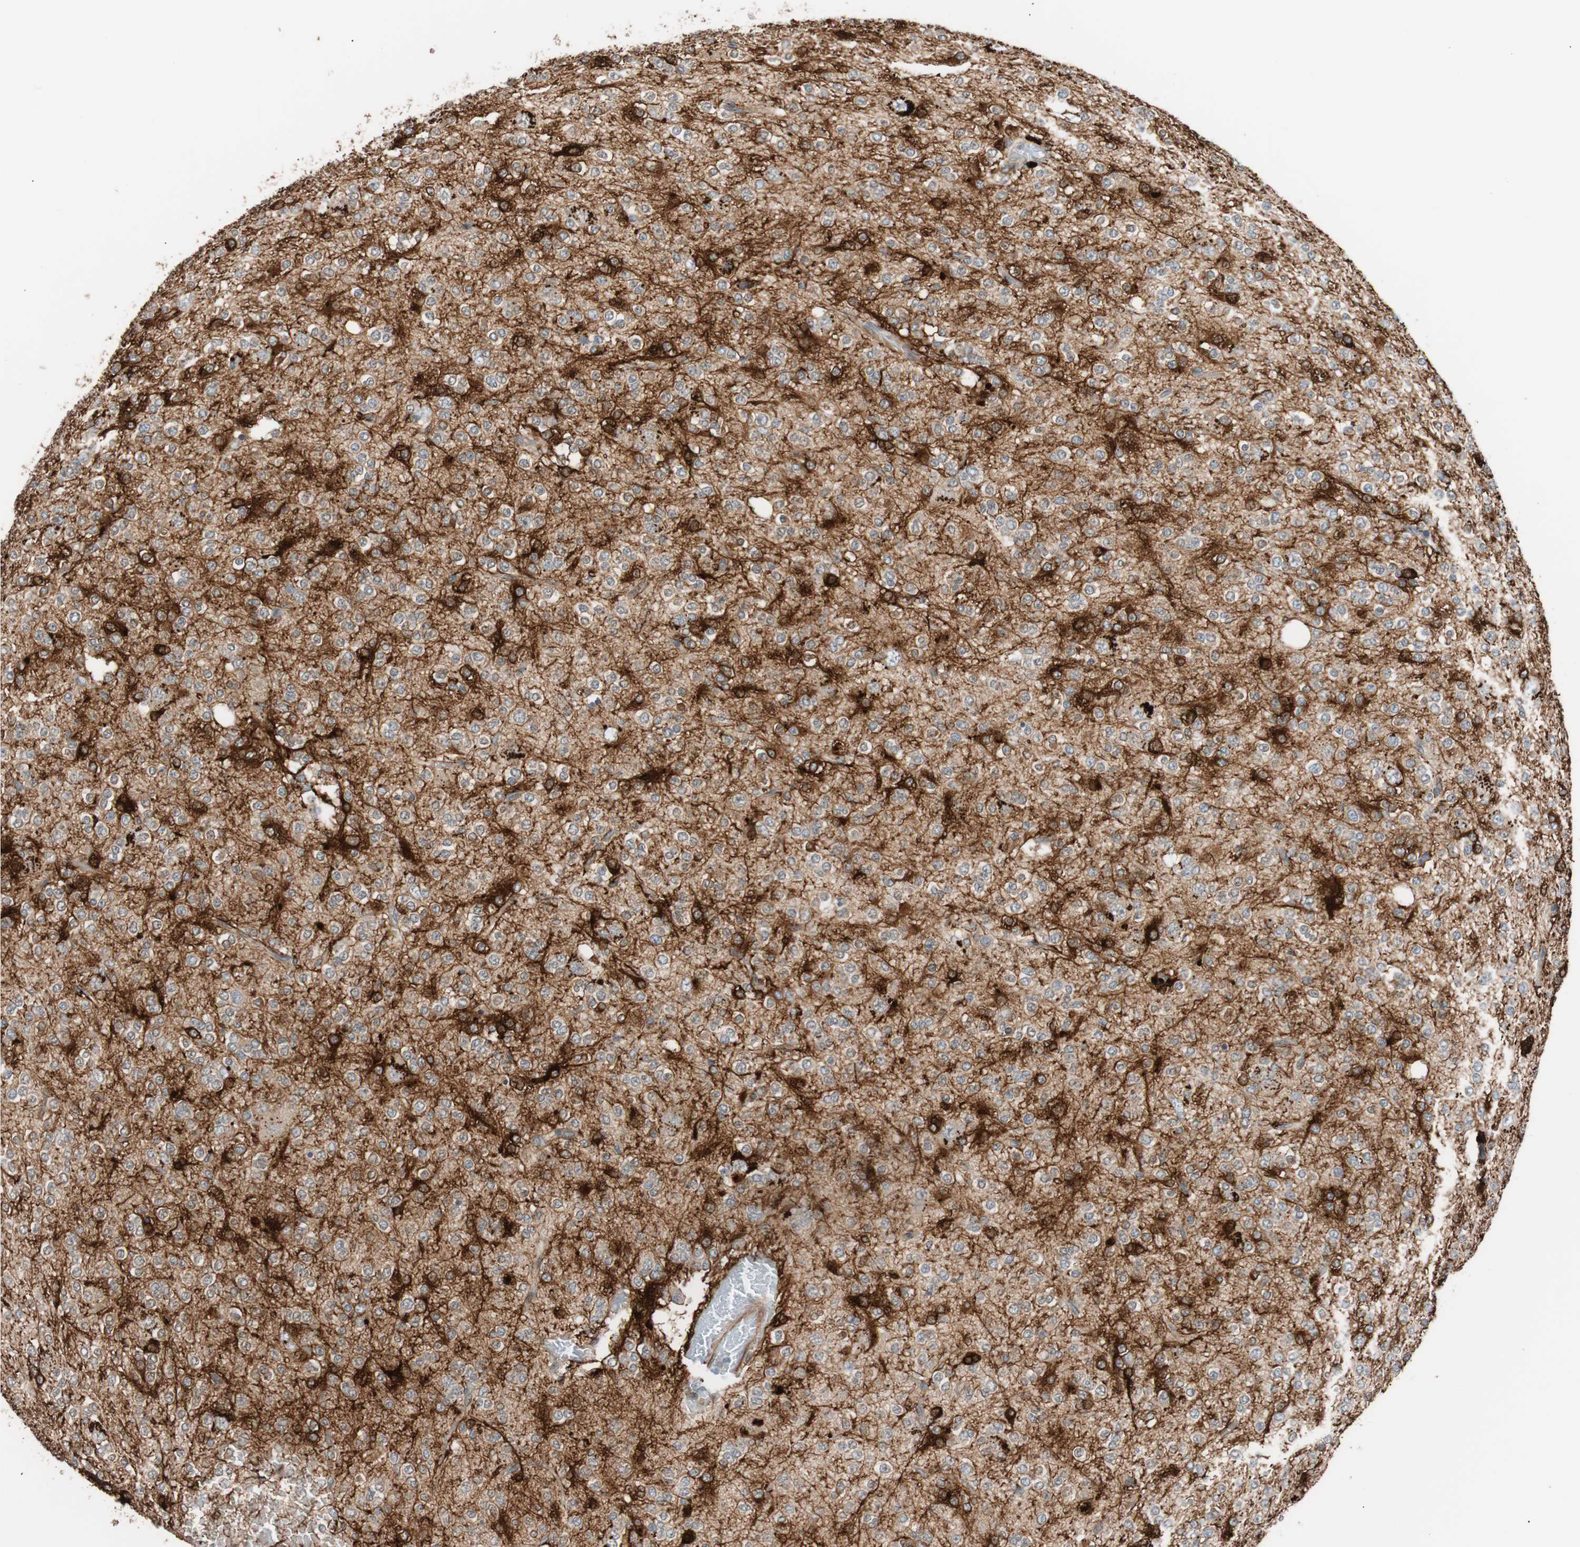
{"staining": {"intensity": "moderate", "quantity": ">75%", "location": "cytoplasmic/membranous"}, "tissue": "glioma", "cell_type": "Tumor cells", "image_type": "cancer", "snomed": [{"axis": "morphology", "description": "Glioma, malignant, Low grade"}, {"axis": "topography", "description": "Brain"}], "caption": "Immunohistochemical staining of human malignant glioma (low-grade) exhibits medium levels of moderate cytoplasmic/membranous staining in about >75% of tumor cells.", "gene": "SMG1", "patient": {"sex": "male", "age": 38}}